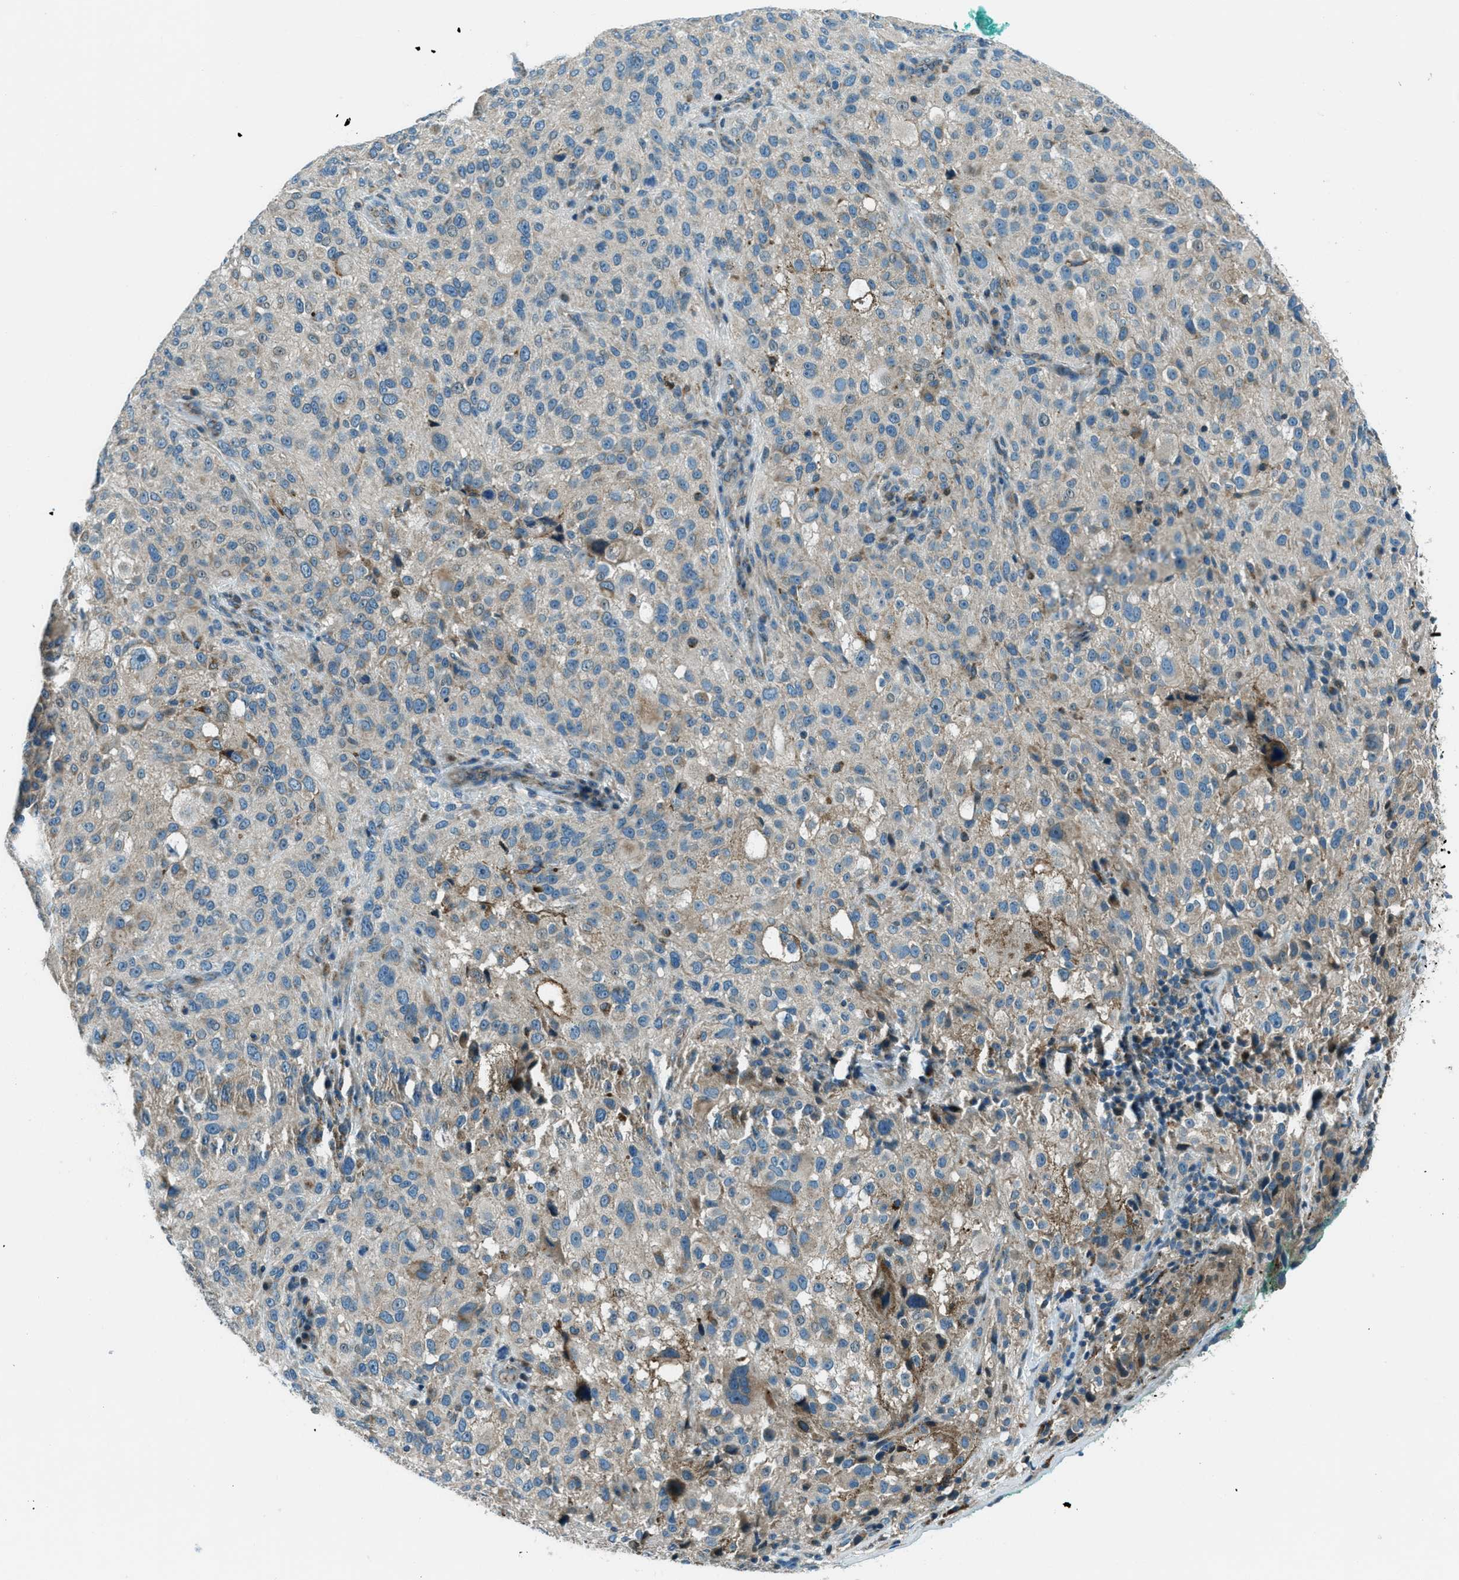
{"staining": {"intensity": "weak", "quantity": "<25%", "location": "cytoplasmic/membranous"}, "tissue": "melanoma", "cell_type": "Tumor cells", "image_type": "cancer", "snomed": [{"axis": "morphology", "description": "Necrosis, NOS"}, {"axis": "morphology", "description": "Malignant melanoma, NOS"}, {"axis": "topography", "description": "Skin"}], "caption": "Malignant melanoma was stained to show a protein in brown. There is no significant positivity in tumor cells.", "gene": "FAR1", "patient": {"sex": "female", "age": 87}}